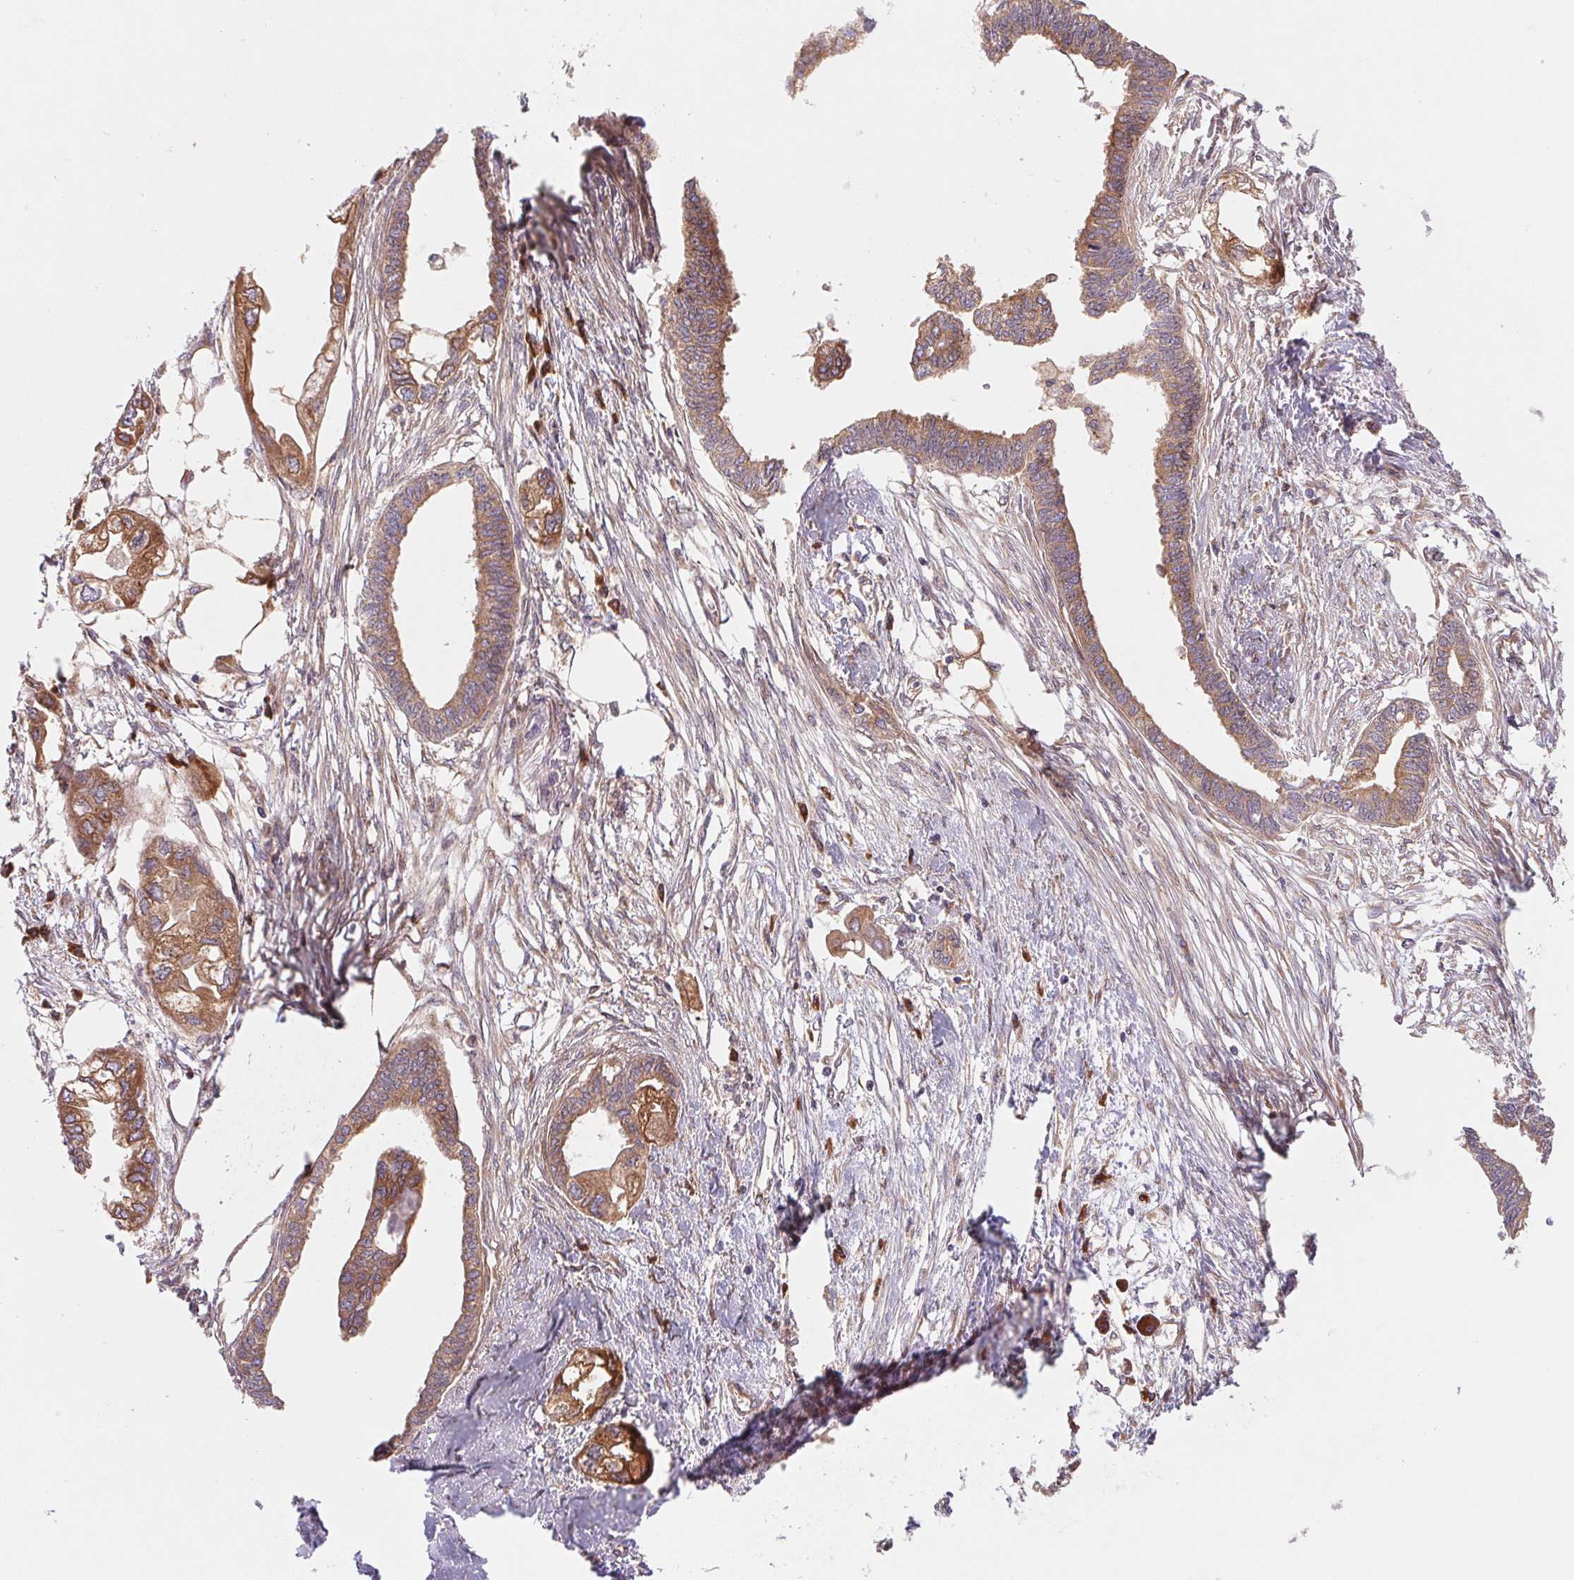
{"staining": {"intensity": "moderate", "quantity": ">75%", "location": "cytoplasmic/membranous"}, "tissue": "endometrial cancer", "cell_type": "Tumor cells", "image_type": "cancer", "snomed": [{"axis": "morphology", "description": "Adenocarcinoma, NOS"}, {"axis": "morphology", "description": "Adenocarcinoma, metastatic, NOS"}, {"axis": "topography", "description": "Adipose tissue"}, {"axis": "topography", "description": "Endometrium"}], "caption": "Immunohistochemical staining of endometrial cancer reveals moderate cytoplasmic/membranous protein staining in approximately >75% of tumor cells.", "gene": "RAB1A", "patient": {"sex": "female", "age": 67}}